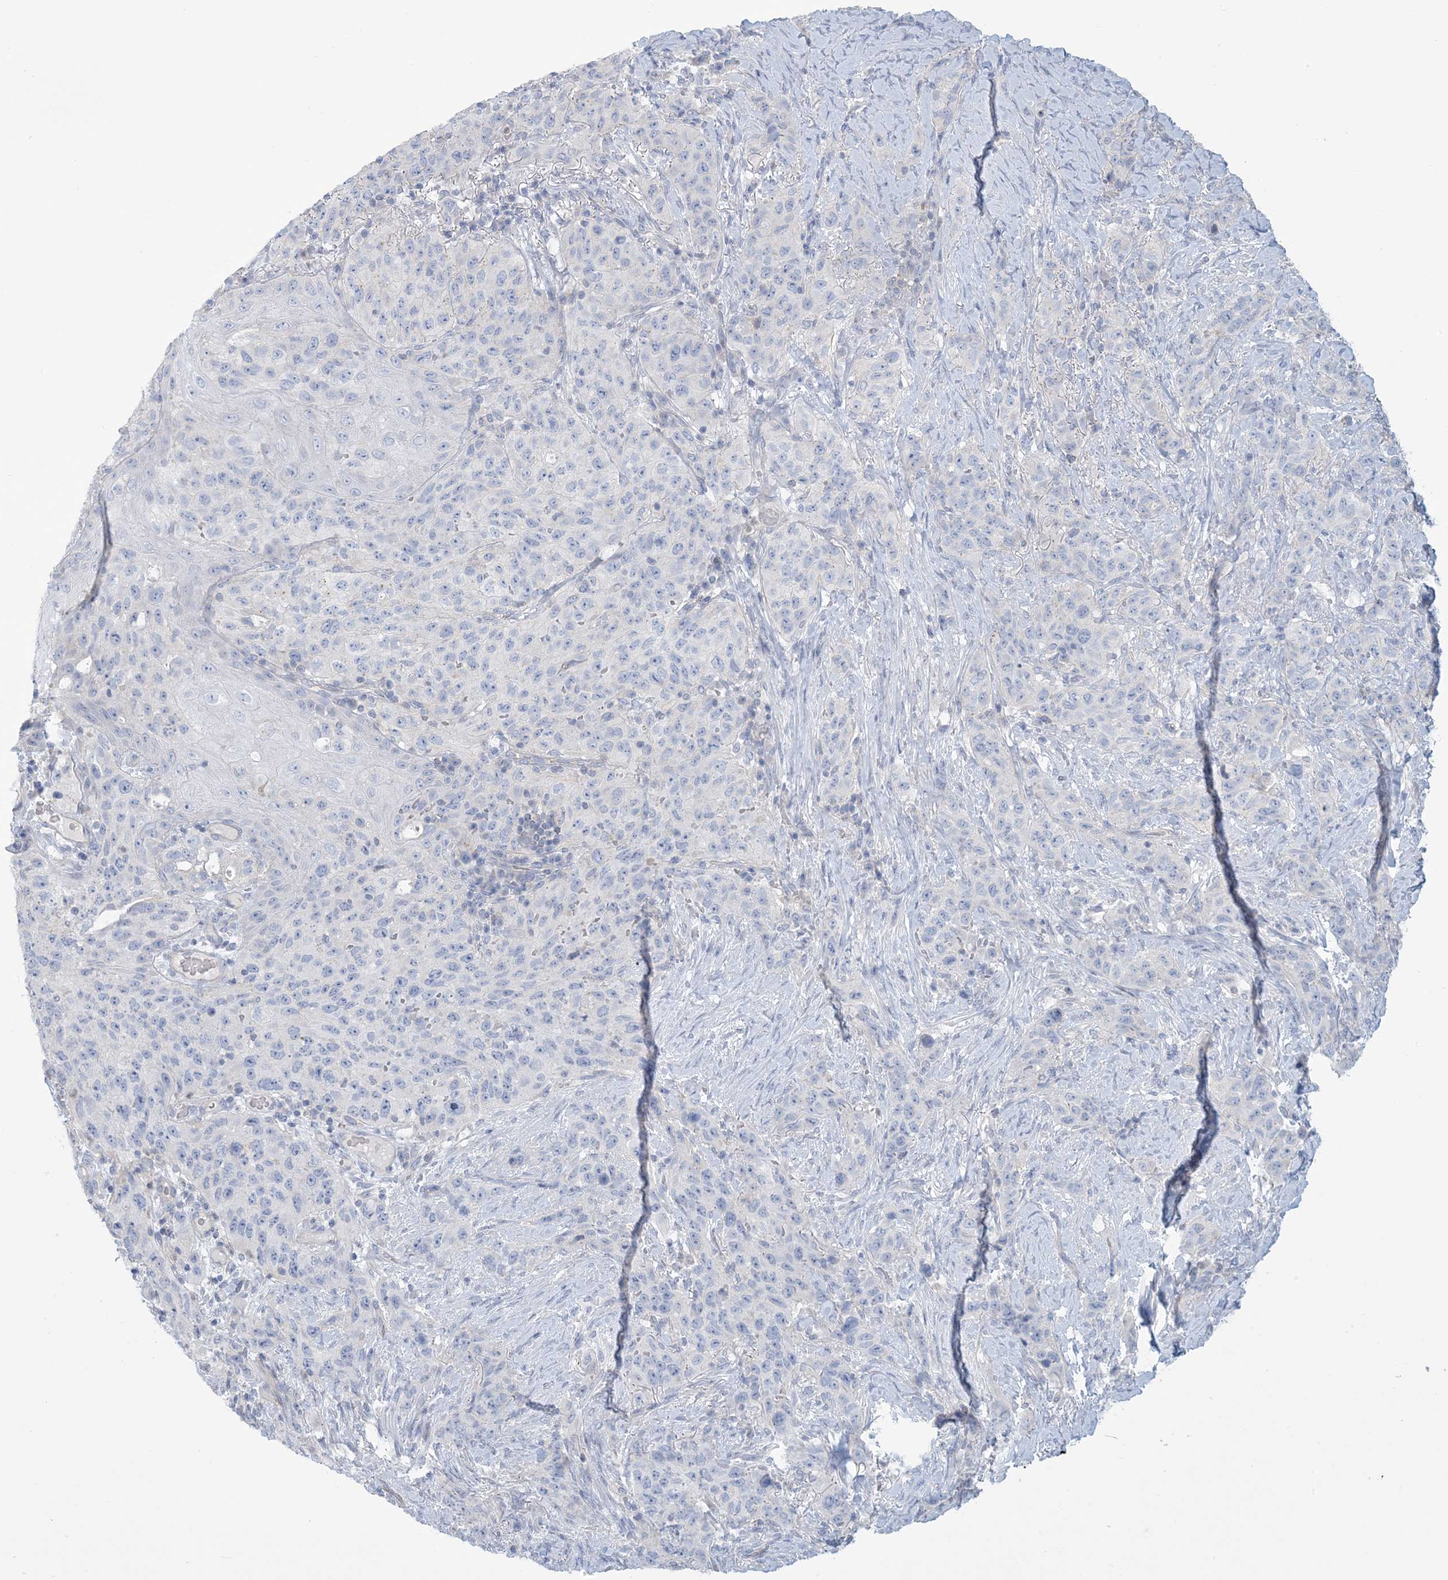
{"staining": {"intensity": "negative", "quantity": "none", "location": "none"}, "tissue": "stomach cancer", "cell_type": "Tumor cells", "image_type": "cancer", "snomed": [{"axis": "morphology", "description": "Adenocarcinoma, NOS"}, {"axis": "topography", "description": "Stomach"}], "caption": "This photomicrograph is of stomach cancer stained with IHC to label a protein in brown with the nuclei are counter-stained blue. There is no expression in tumor cells. (DAB (3,3'-diaminobenzidine) IHC, high magnification).", "gene": "MTHFD2L", "patient": {"sex": "male", "age": 48}}